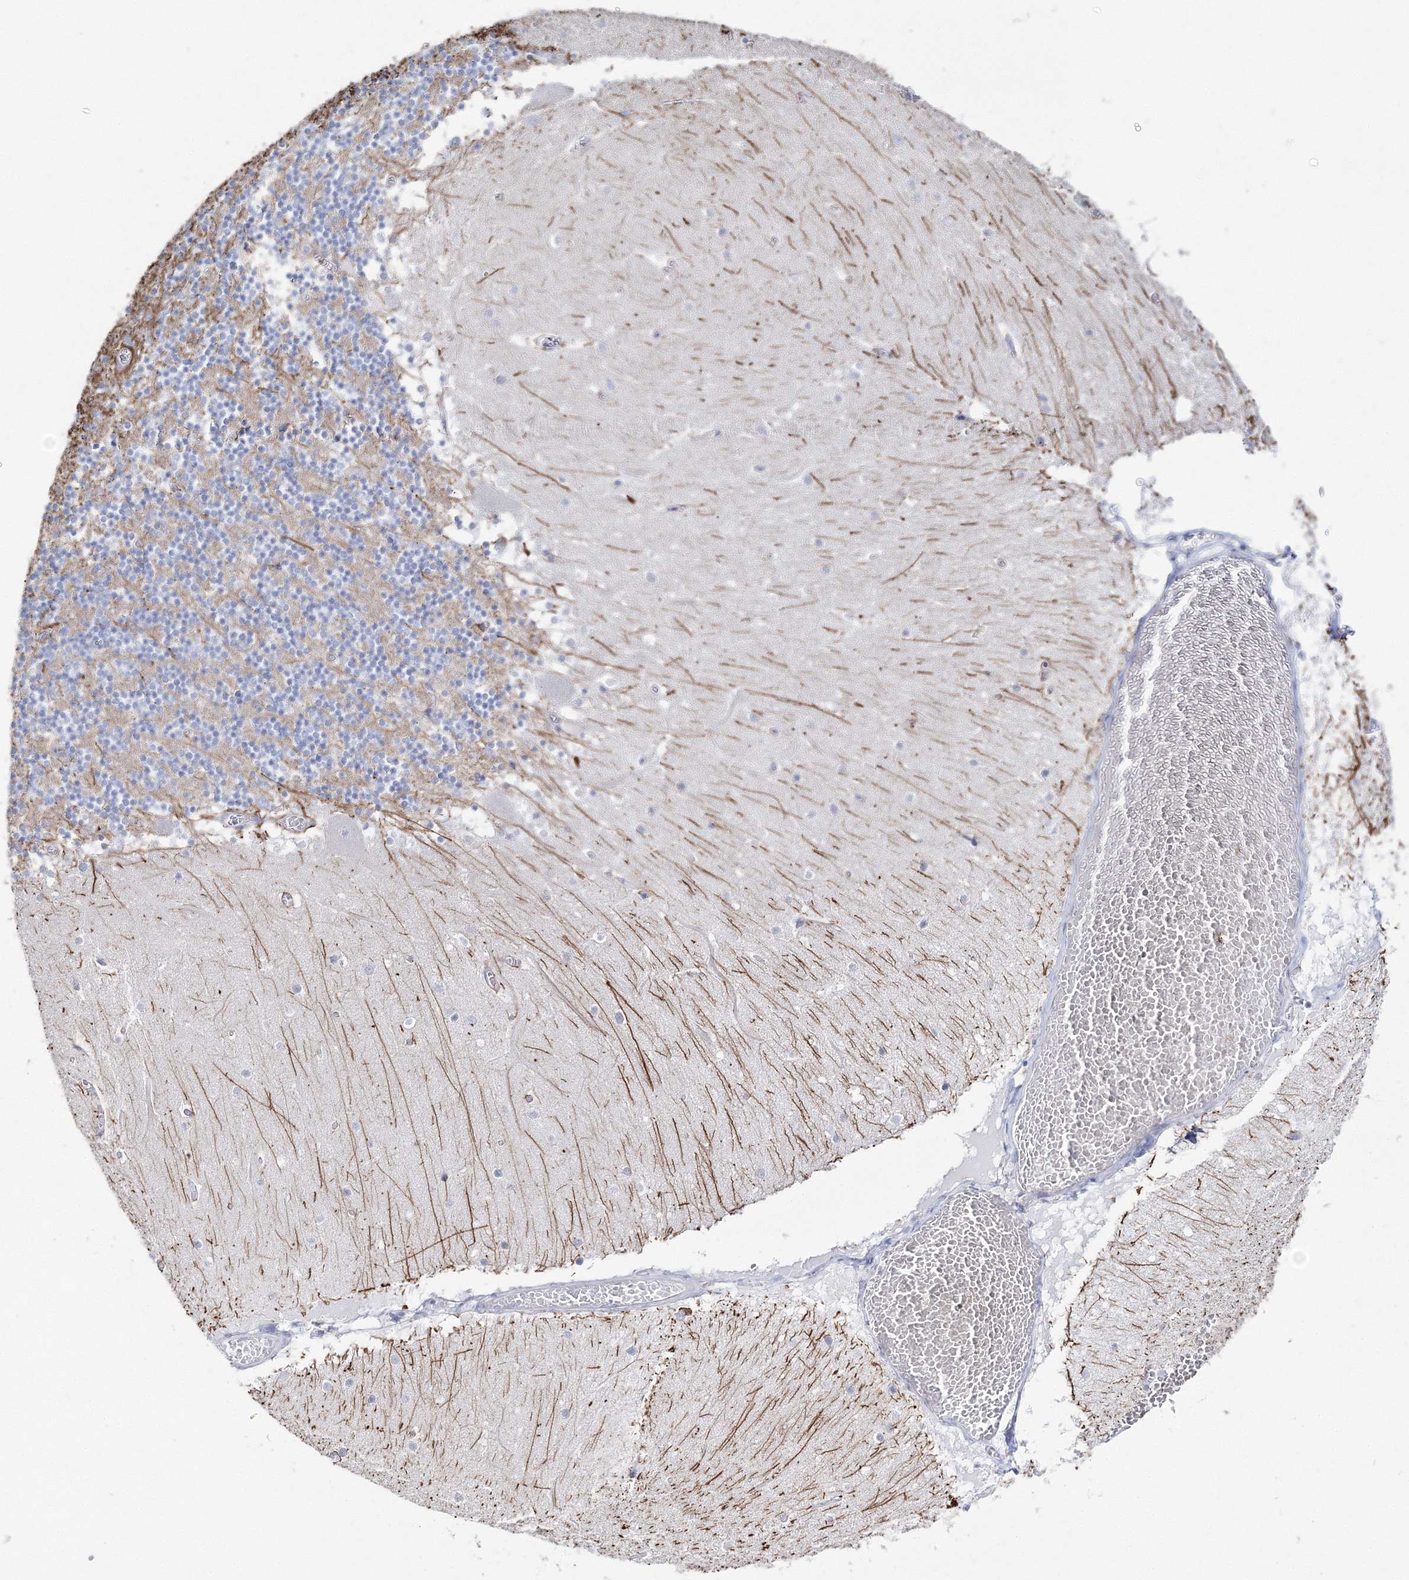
{"staining": {"intensity": "negative", "quantity": "none", "location": "none"}, "tissue": "cerebellum", "cell_type": "Cells in granular layer", "image_type": "normal", "snomed": [{"axis": "morphology", "description": "Normal tissue, NOS"}, {"axis": "topography", "description": "Cerebellum"}], "caption": "This micrograph is of normal cerebellum stained with immunohistochemistry (IHC) to label a protein in brown with the nuclei are counter-stained blue. There is no positivity in cells in granular layer. Brightfield microscopy of immunohistochemistry stained with DAB (3,3'-diaminobenzidine) (brown) and hematoxylin (blue), captured at high magnification.", "gene": "HIBCH", "patient": {"sex": "female", "age": 28}}